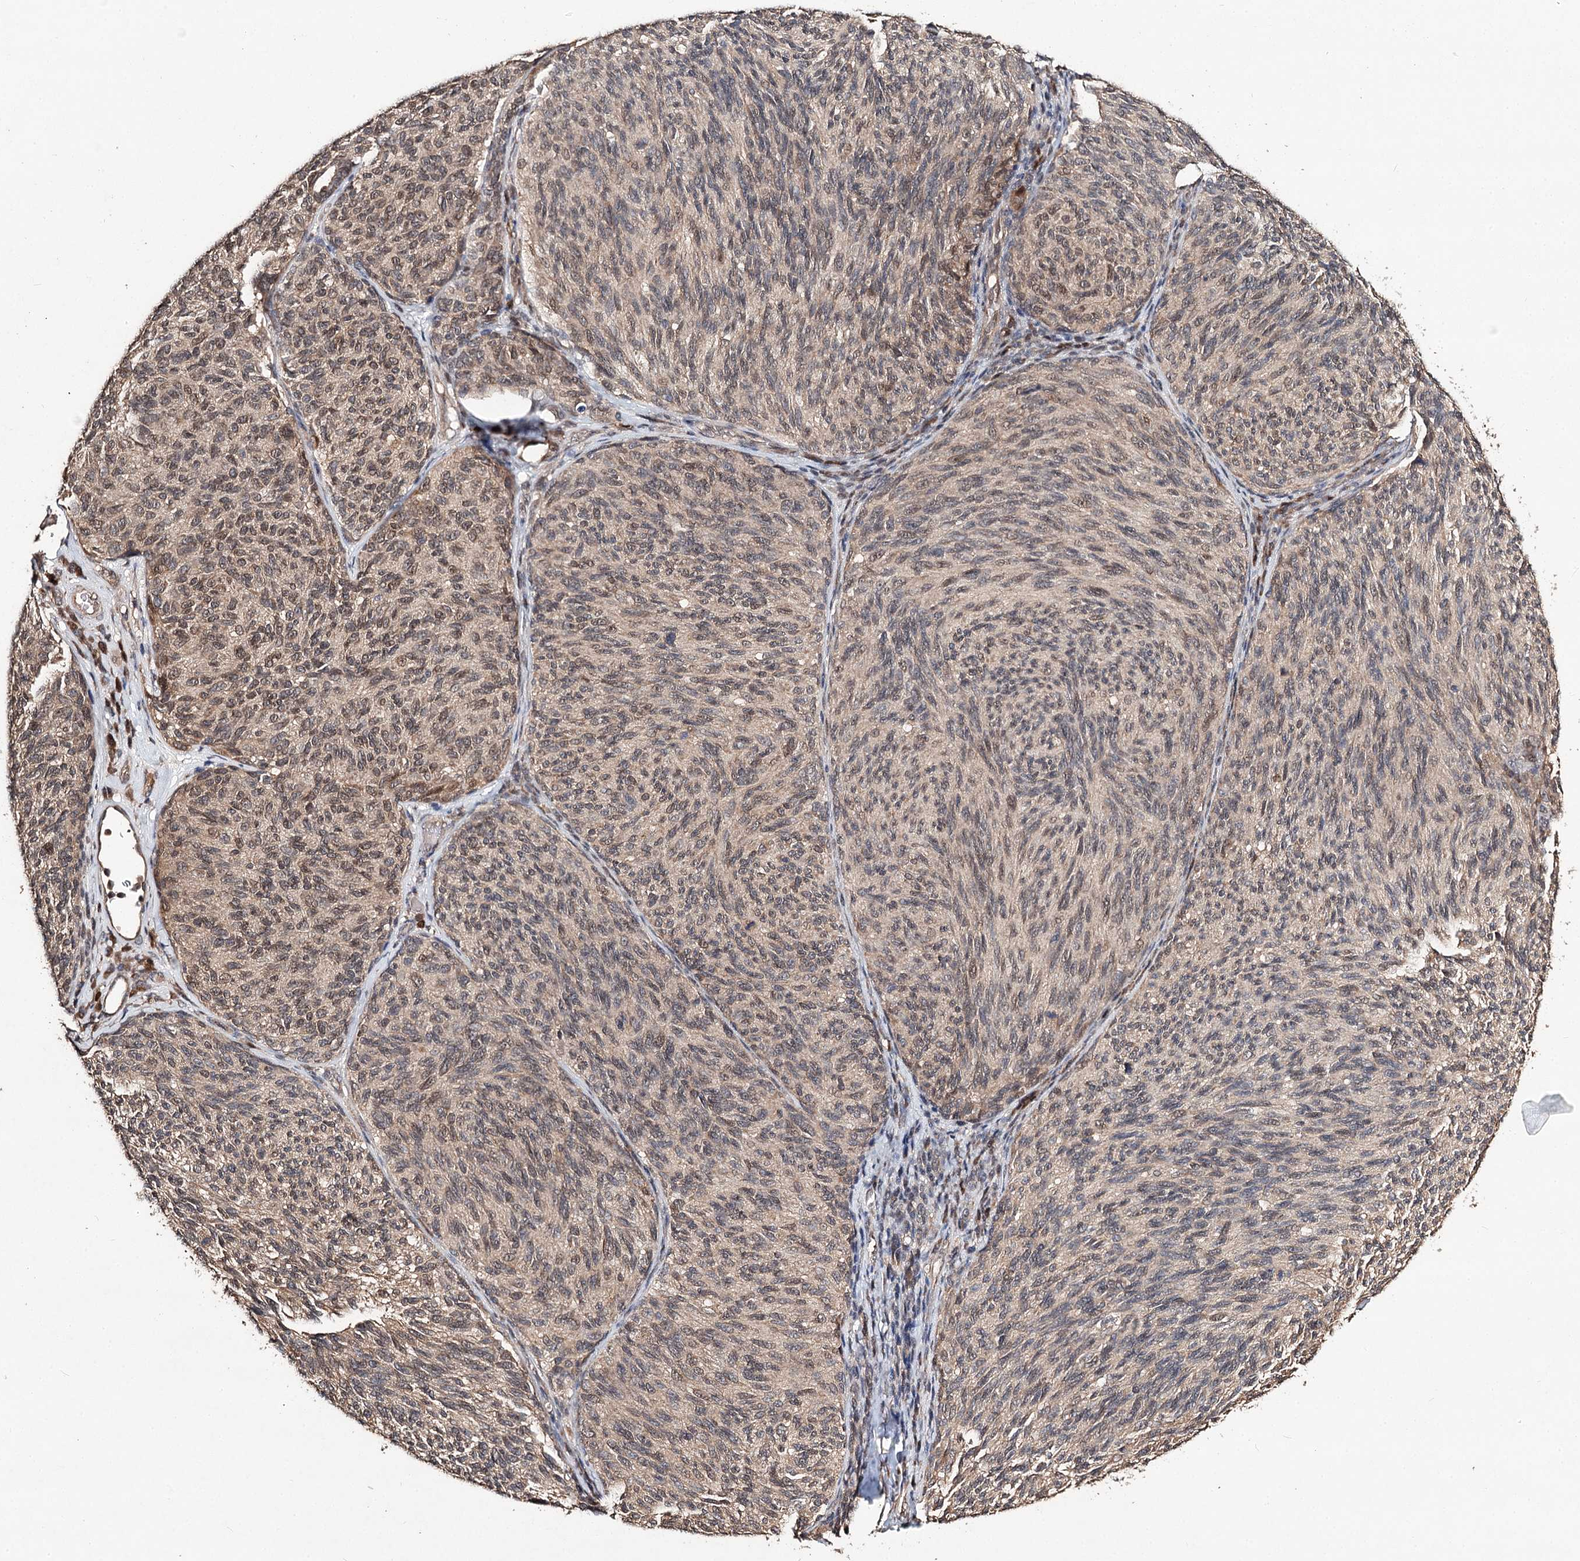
{"staining": {"intensity": "negative", "quantity": "none", "location": "none"}, "tissue": "melanoma", "cell_type": "Tumor cells", "image_type": "cancer", "snomed": [{"axis": "morphology", "description": "Malignant melanoma, NOS"}, {"axis": "topography", "description": "Skin"}], "caption": "Immunohistochemistry (IHC) micrograph of human malignant melanoma stained for a protein (brown), which demonstrates no positivity in tumor cells.", "gene": "NOPCHAP1", "patient": {"sex": "female", "age": 73}}